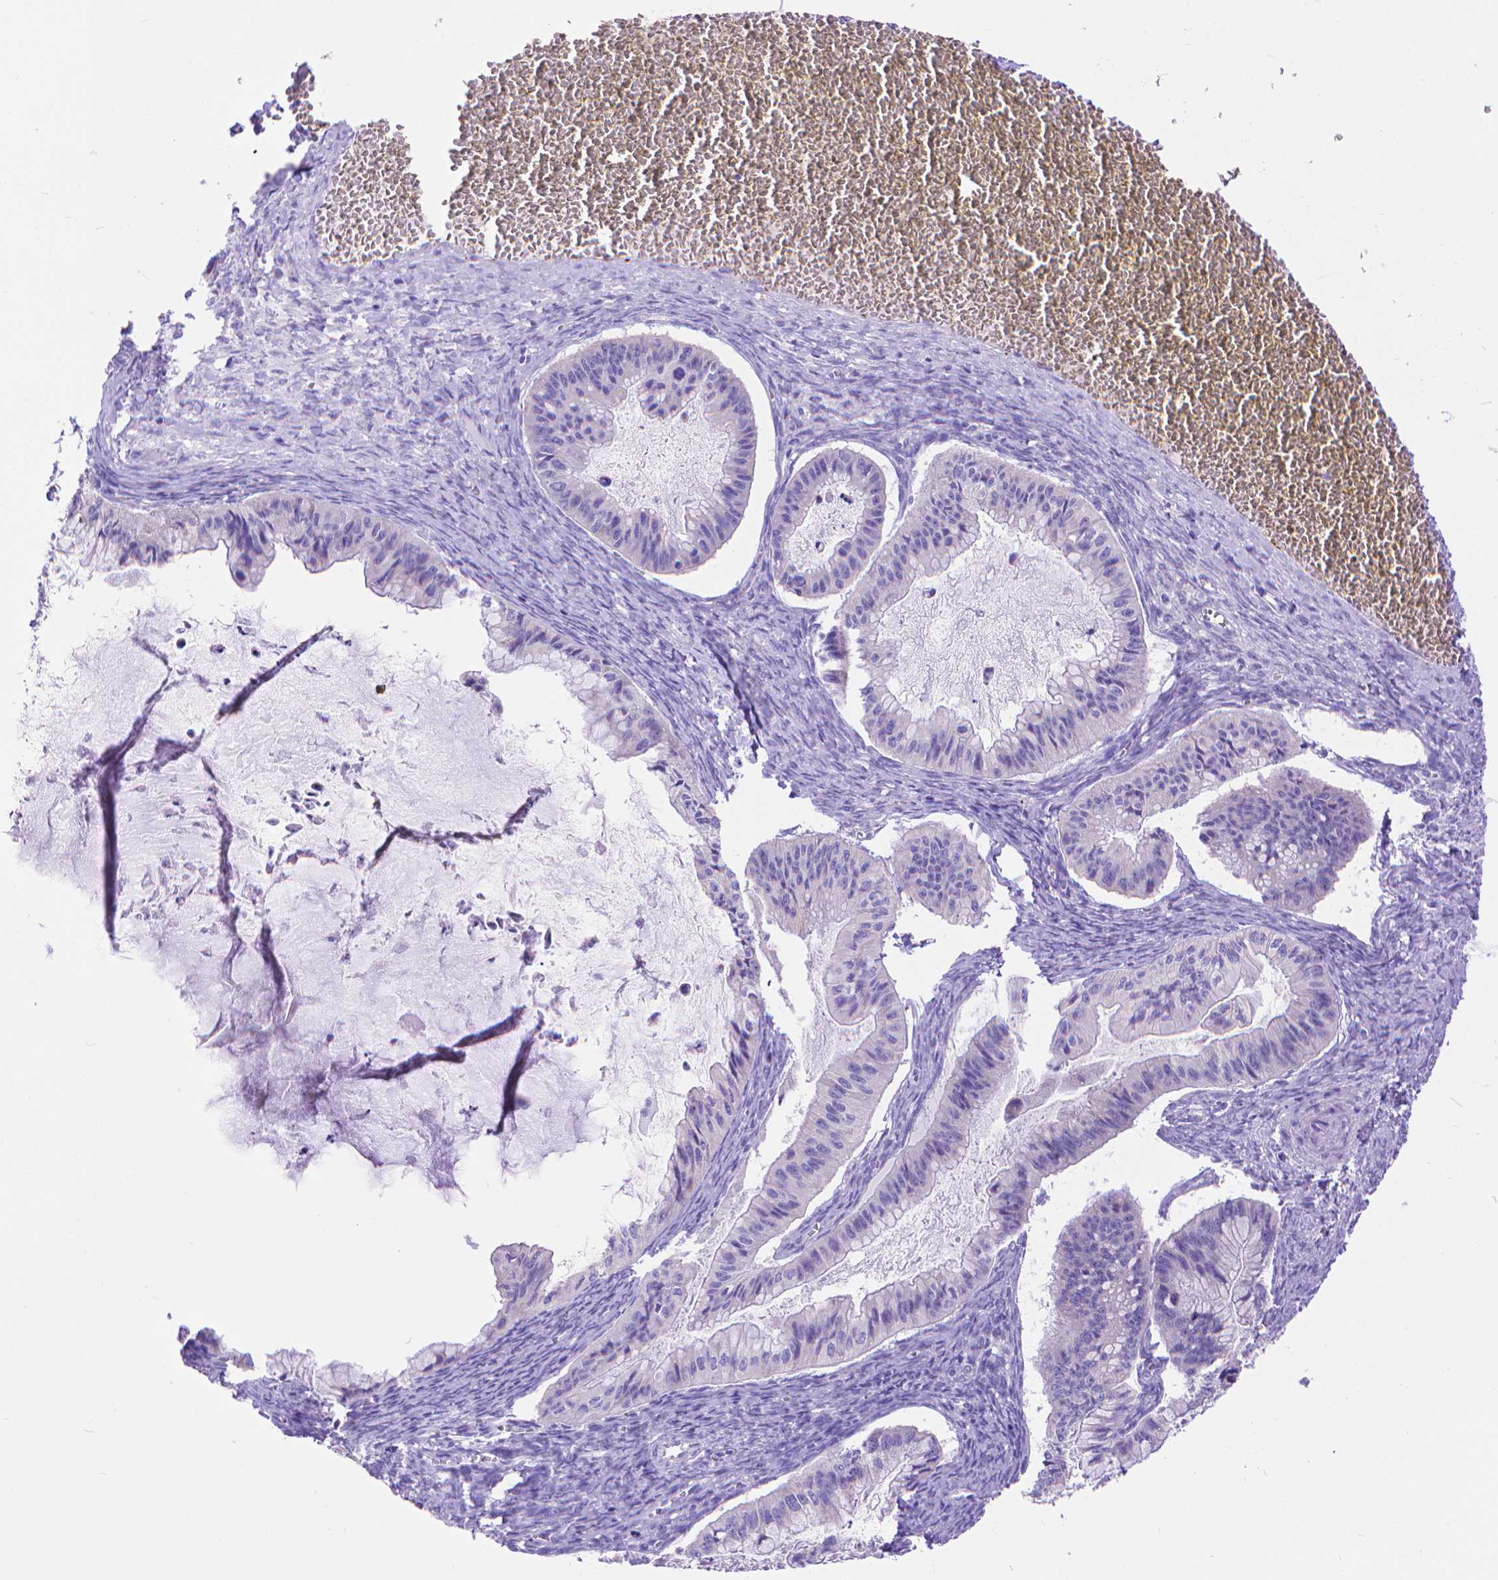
{"staining": {"intensity": "negative", "quantity": "none", "location": "none"}, "tissue": "ovarian cancer", "cell_type": "Tumor cells", "image_type": "cancer", "snomed": [{"axis": "morphology", "description": "Cystadenocarcinoma, mucinous, NOS"}, {"axis": "topography", "description": "Ovary"}], "caption": "Image shows no protein positivity in tumor cells of mucinous cystadenocarcinoma (ovarian) tissue.", "gene": "DHRS2", "patient": {"sex": "female", "age": 72}}